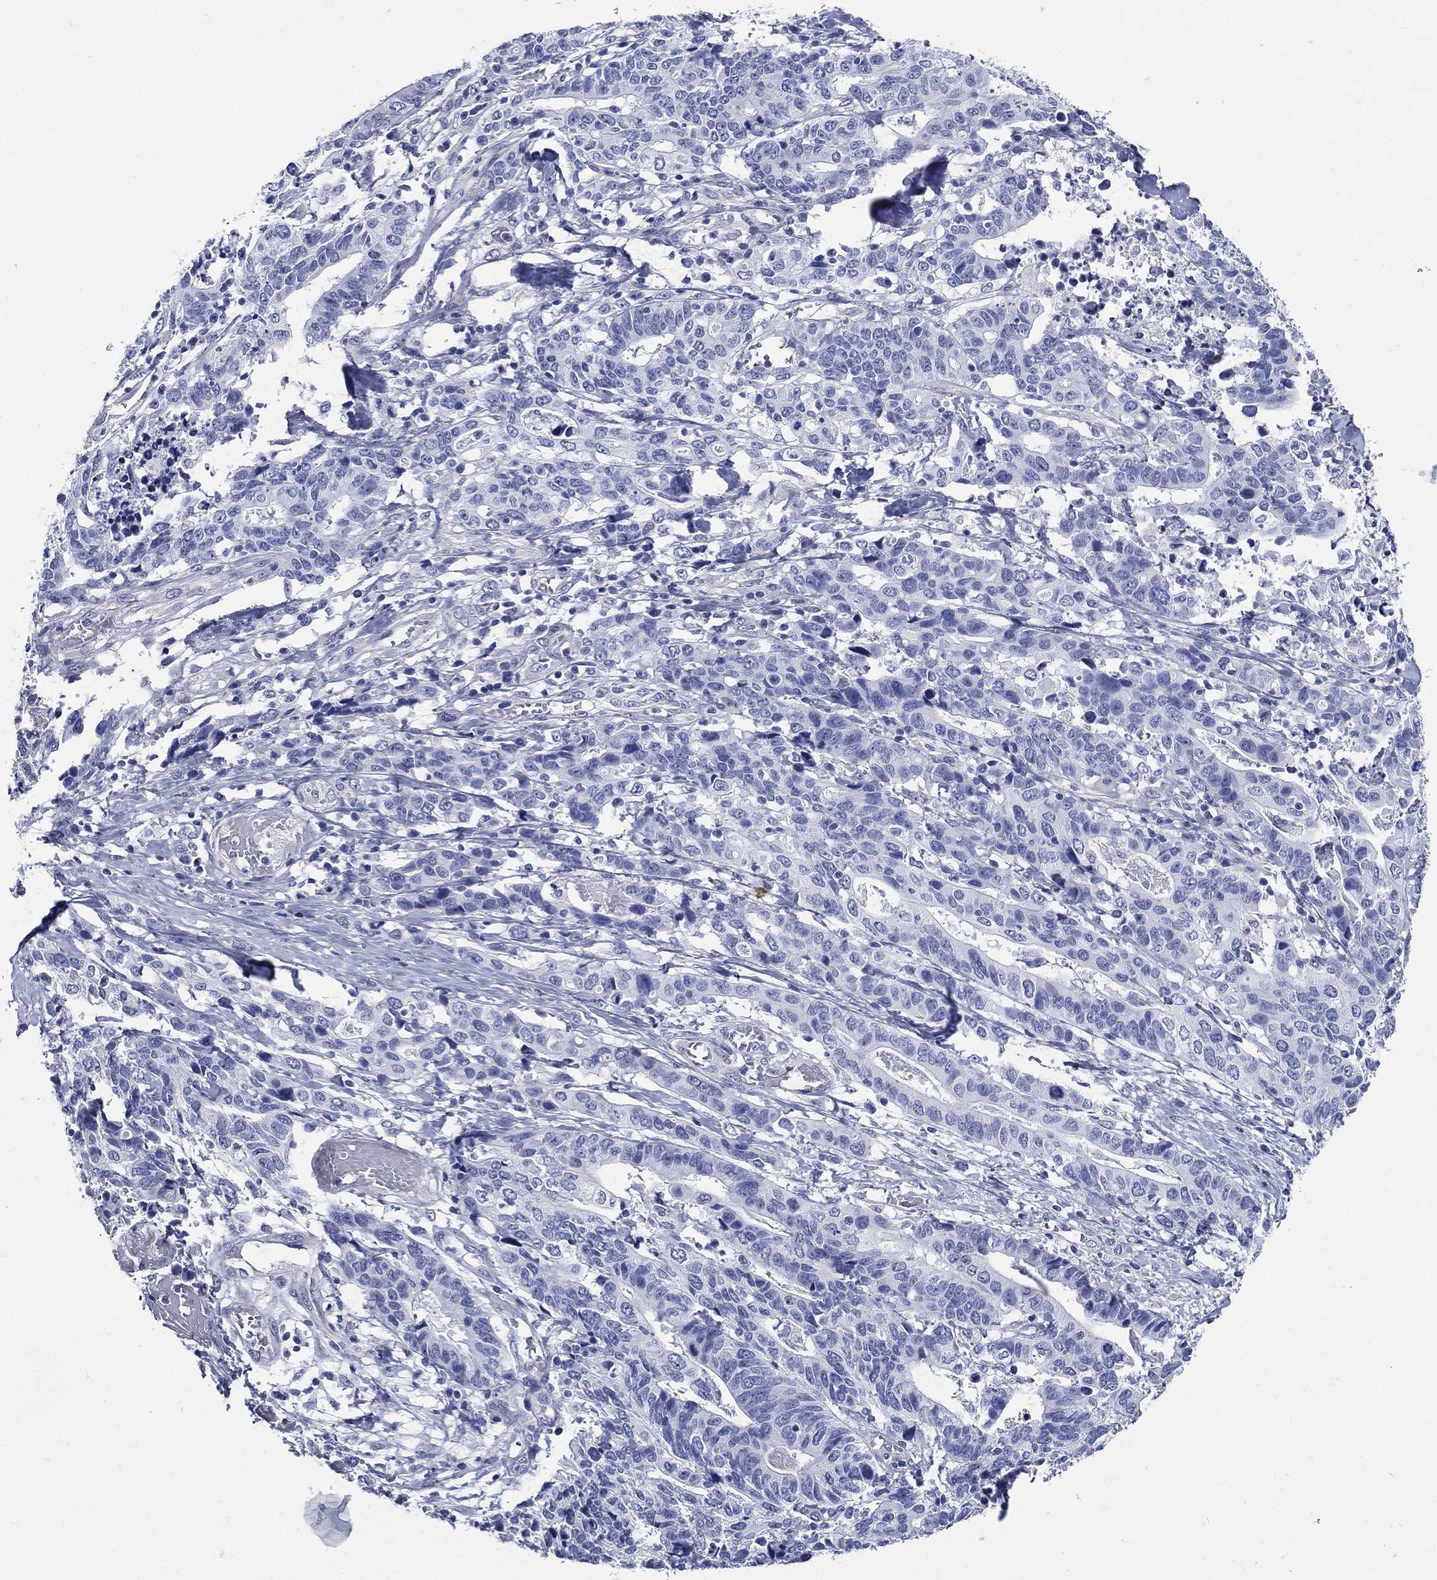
{"staining": {"intensity": "negative", "quantity": "none", "location": "none"}, "tissue": "stomach cancer", "cell_type": "Tumor cells", "image_type": "cancer", "snomed": [{"axis": "morphology", "description": "Adenocarcinoma, NOS"}, {"axis": "topography", "description": "Stomach, upper"}], "caption": "This is an immunohistochemistry (IHC) photomicrograph of adenocarcinoma (stomach). There is no staining in tumor cells.", "gene": "DPYS", "patient": {"sex": "female", "age": 67}}